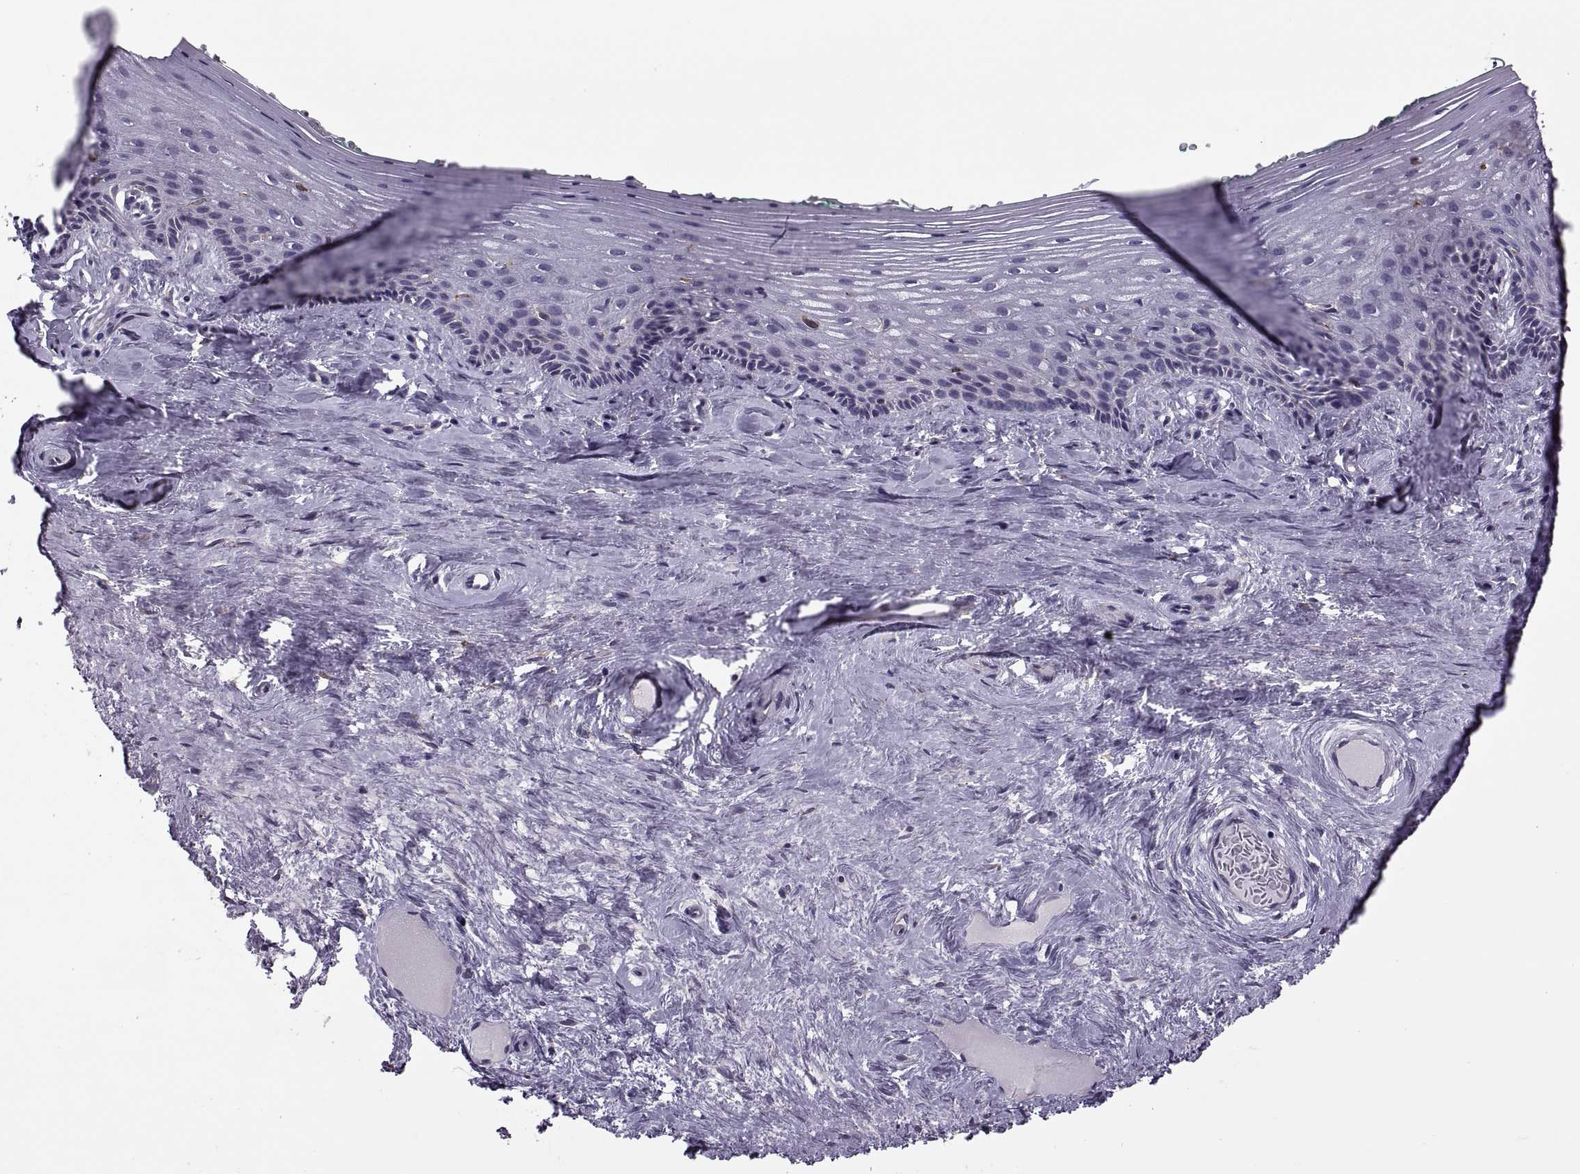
{"staining": {"intensity": "negative", "quantity": "none", "location": "none"}, "tissue": "vagina", "cell_type": "Squamous epithelial cells", "image_type": "normal", "snomed": [{"axis": "morphology", "description": "Normal tissue, NOS"}, {"axis": "topography", "description": "Vagina"}], "caption": "Immunohistochemistry (IHC) of normal human vagina shows no expression in squamous epithelial cells. Nuclei are stained in blue.", "gene": "LETM2", "patient": {"sex": "female", "age": 45}}